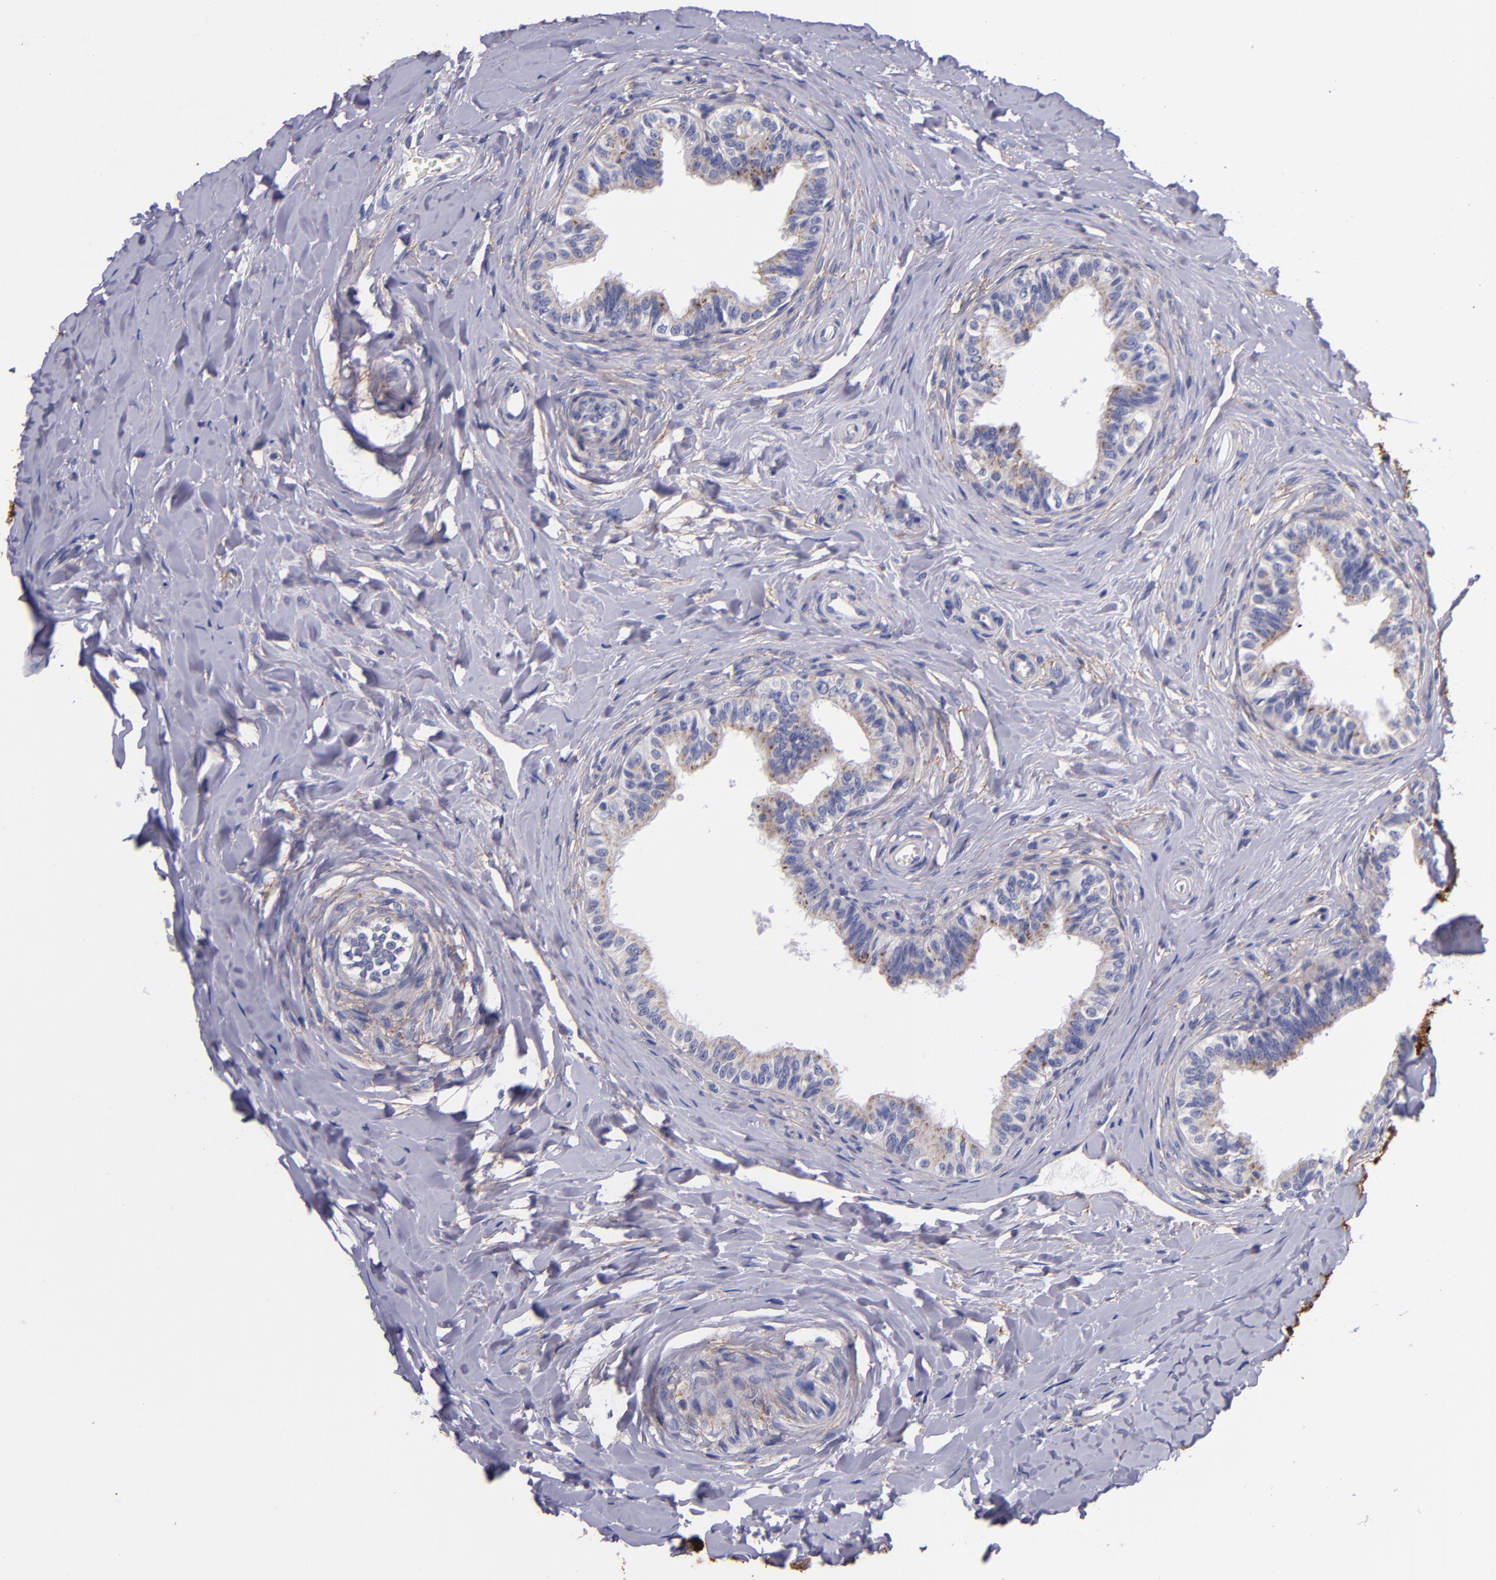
{"staining": {"intensity": "strong", "quantity": ">75%", "location": "cytoplasmic/membranous"}, "tissue": "epididymis", "cell_type": "Glandular cells", "image_type": "normal", "snomed": [{"axis": "morphology", "description": "Normal tissue, NOS"}, {"axis": "topography", "description": "Soft tissue"}, {"axis": "topography", "description": "Epididymis"}], "caption": "The photomicrograph demonstrates immunohistochemical staining of benign epididymis. There is strong cytoplasmic/membranous positivity is seen in approximately >75% of glandular cells.", "gene": "IVL", "patient": {"sex": "male", "age": 26}}